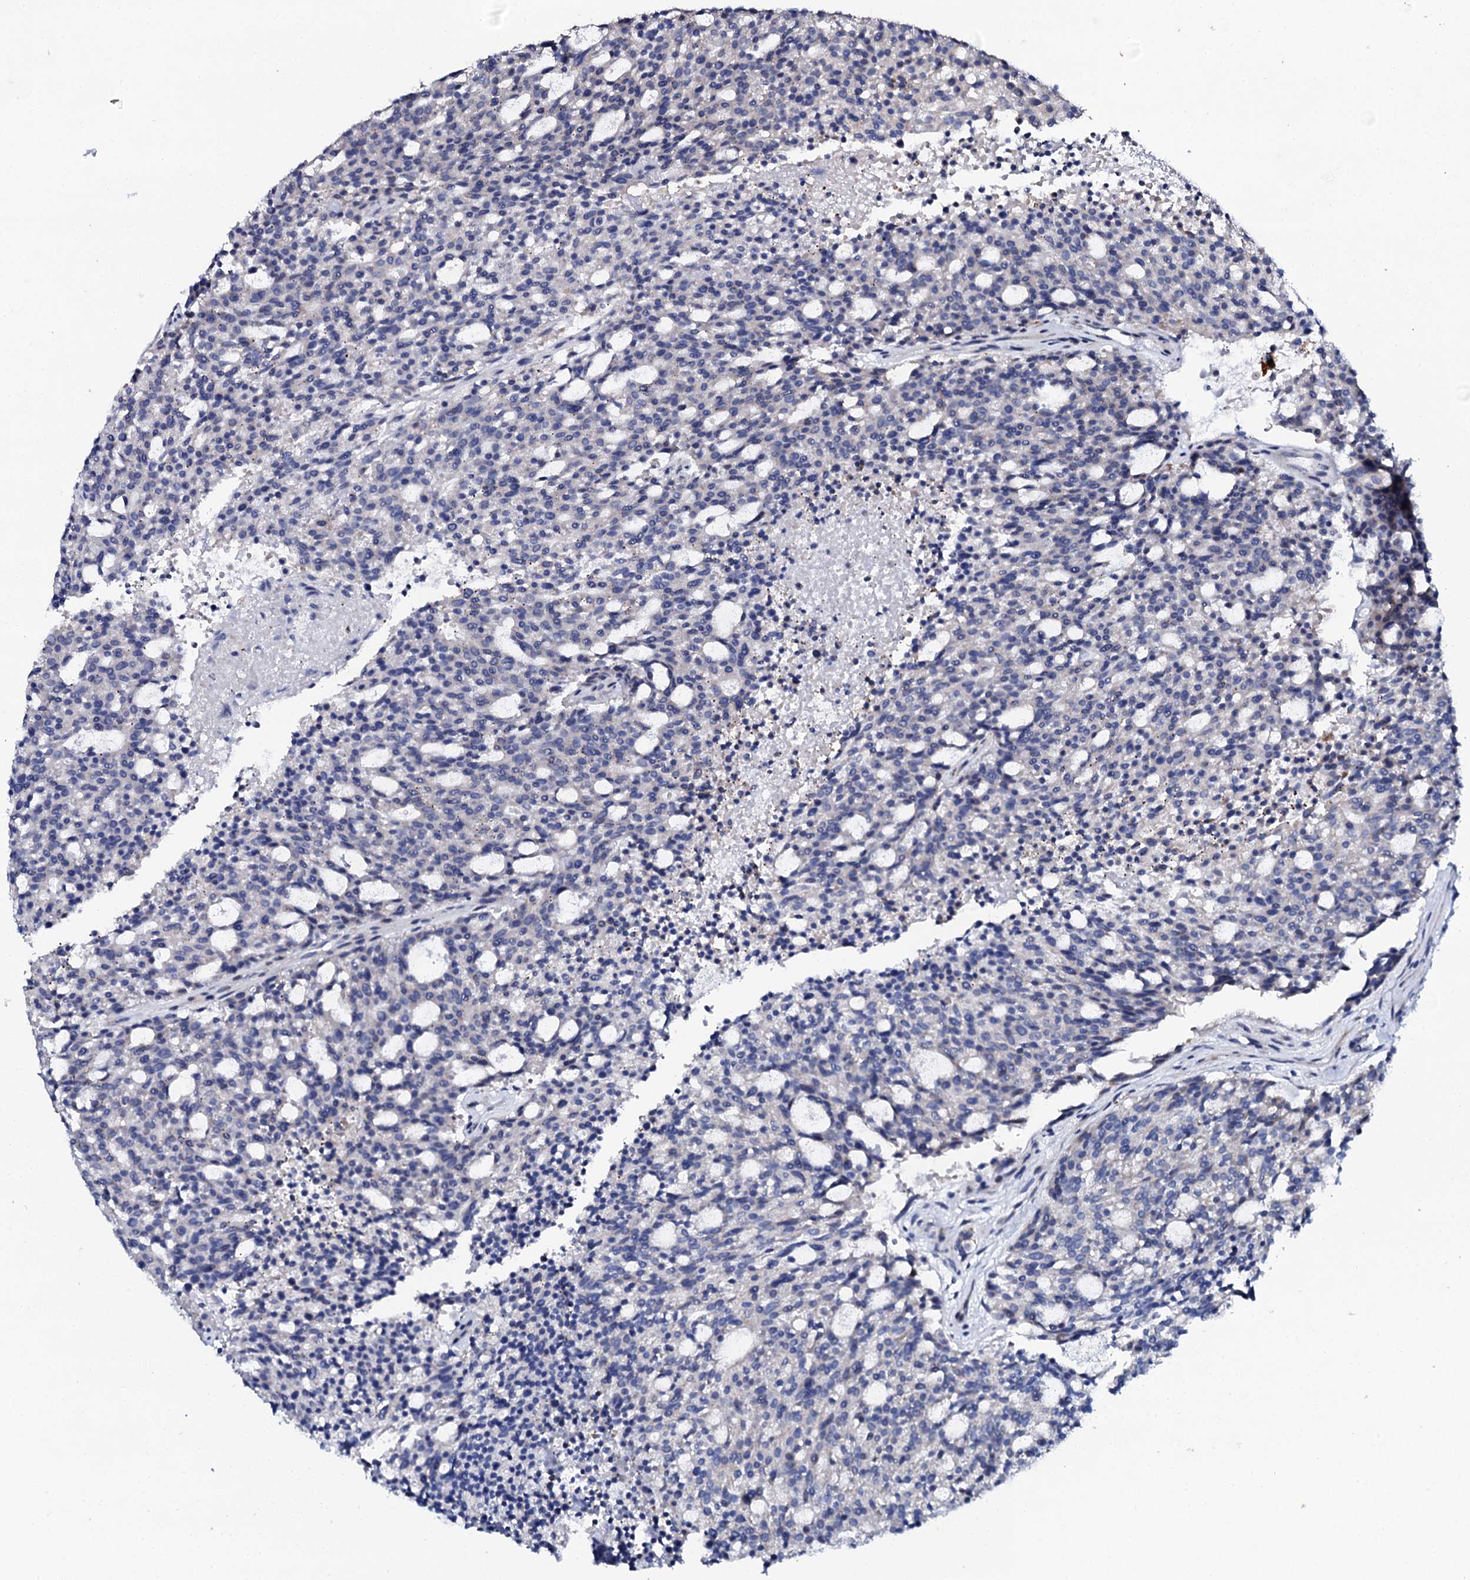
{"staining": {"intensity": "negative", "quantity": "none", "location": "none"}, "tissue": "carcinoid", "cell_type": "Tumor cells", "image_type": "cancer", "snomed": [{"axis": "morphology", "description": "Carcinoid, malignant, NOS"}, {"axis": "topography", "description": "Pancreas"}], "caption": "This is a histopathology image of IHC staining of carcinoid, which shows no positivity in tumor cells.", "gene": "NUDT13", "patient": {"sex": "female", "age": 54}}